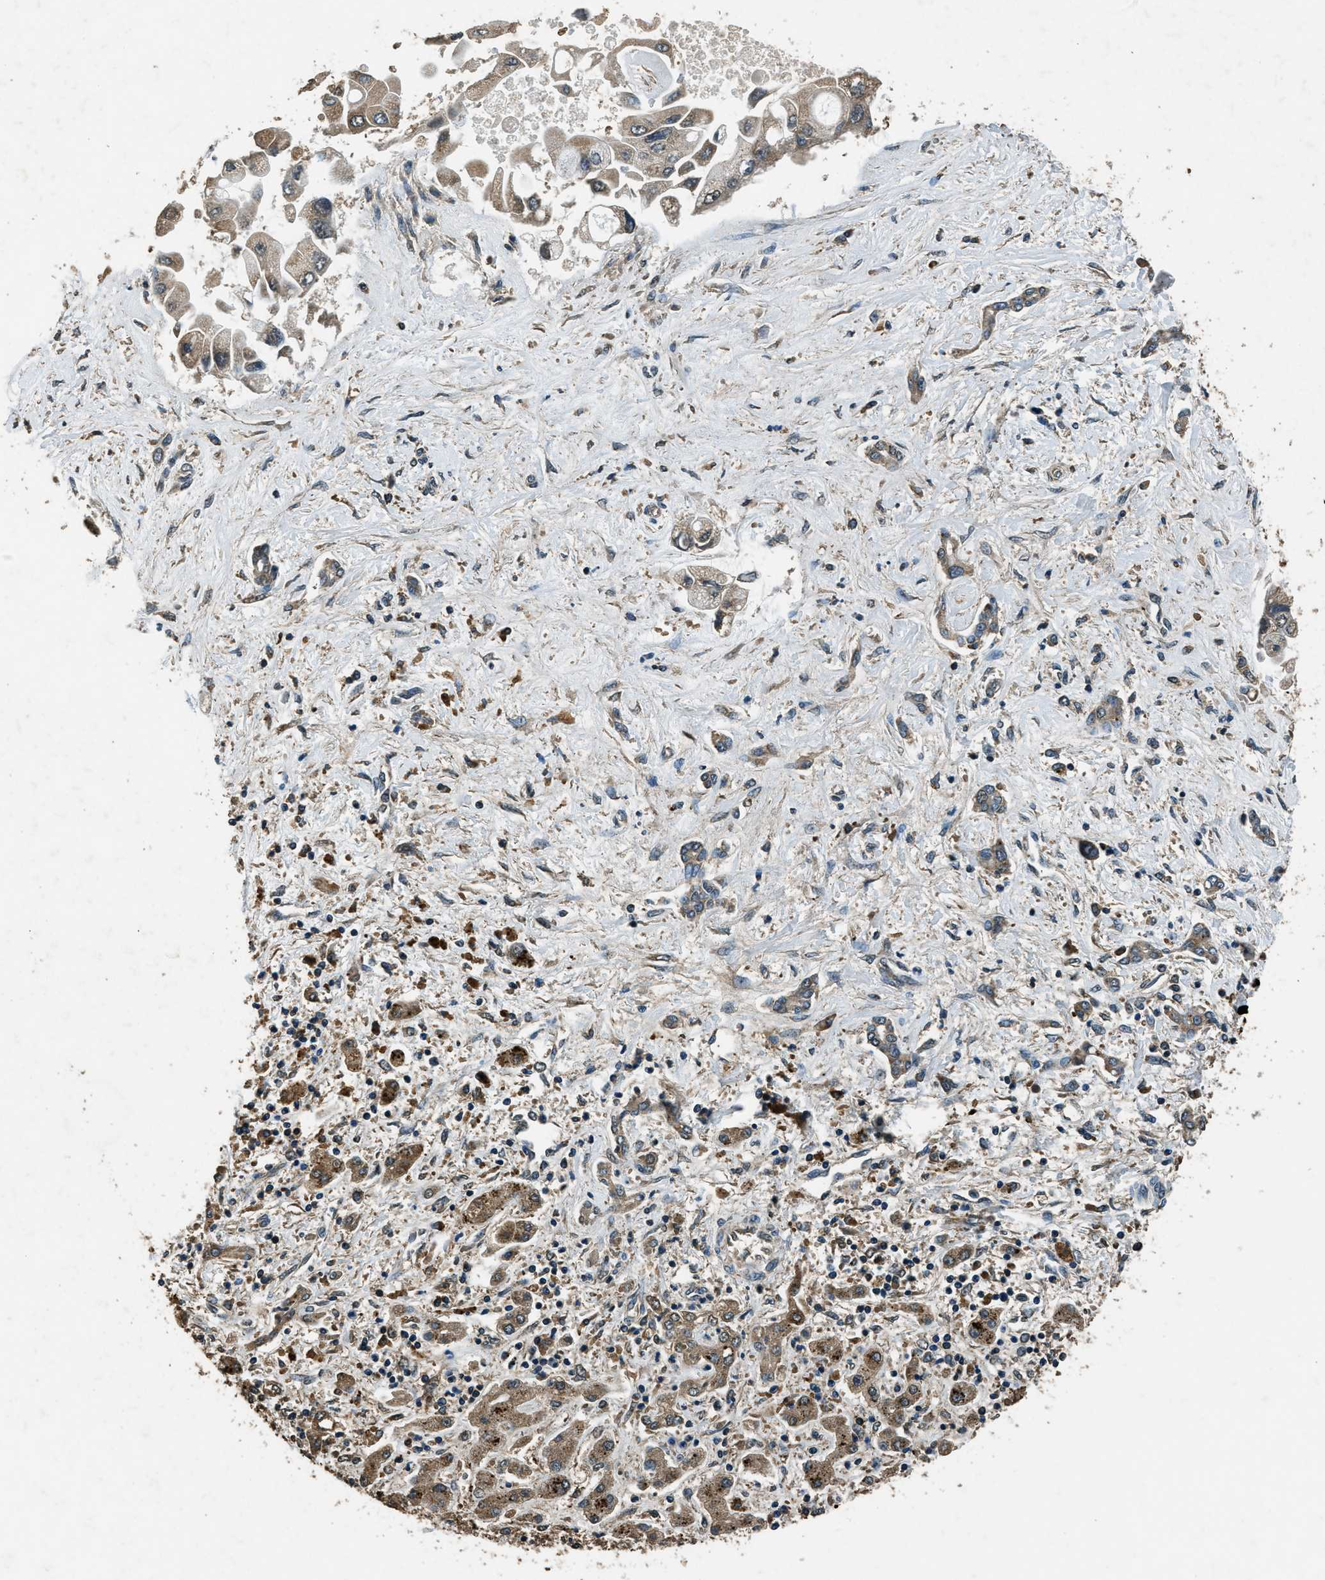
{"staining": {"intensity": "moderate", "quantity": ">75%", "location": "cytoplasmic/membranous"}, "tissue": "liver cancer", "cell_type": "Tumor cells", "image_type": "cancer", "snomed": [{"axis": "morphology", "description": "Cholangiocarcinoma"}, {"axis": "topography", "description": "Liver"}], "caption": "This image displays liver cancer stained with IHC to label a protein in brown. The cytoplasmic/membranous of tumor cells show moderate positivity for the protein. Nuclei are counter-stained blue.", "gene": "SALL3", "patient": {"sex": "male", "age": 50}}